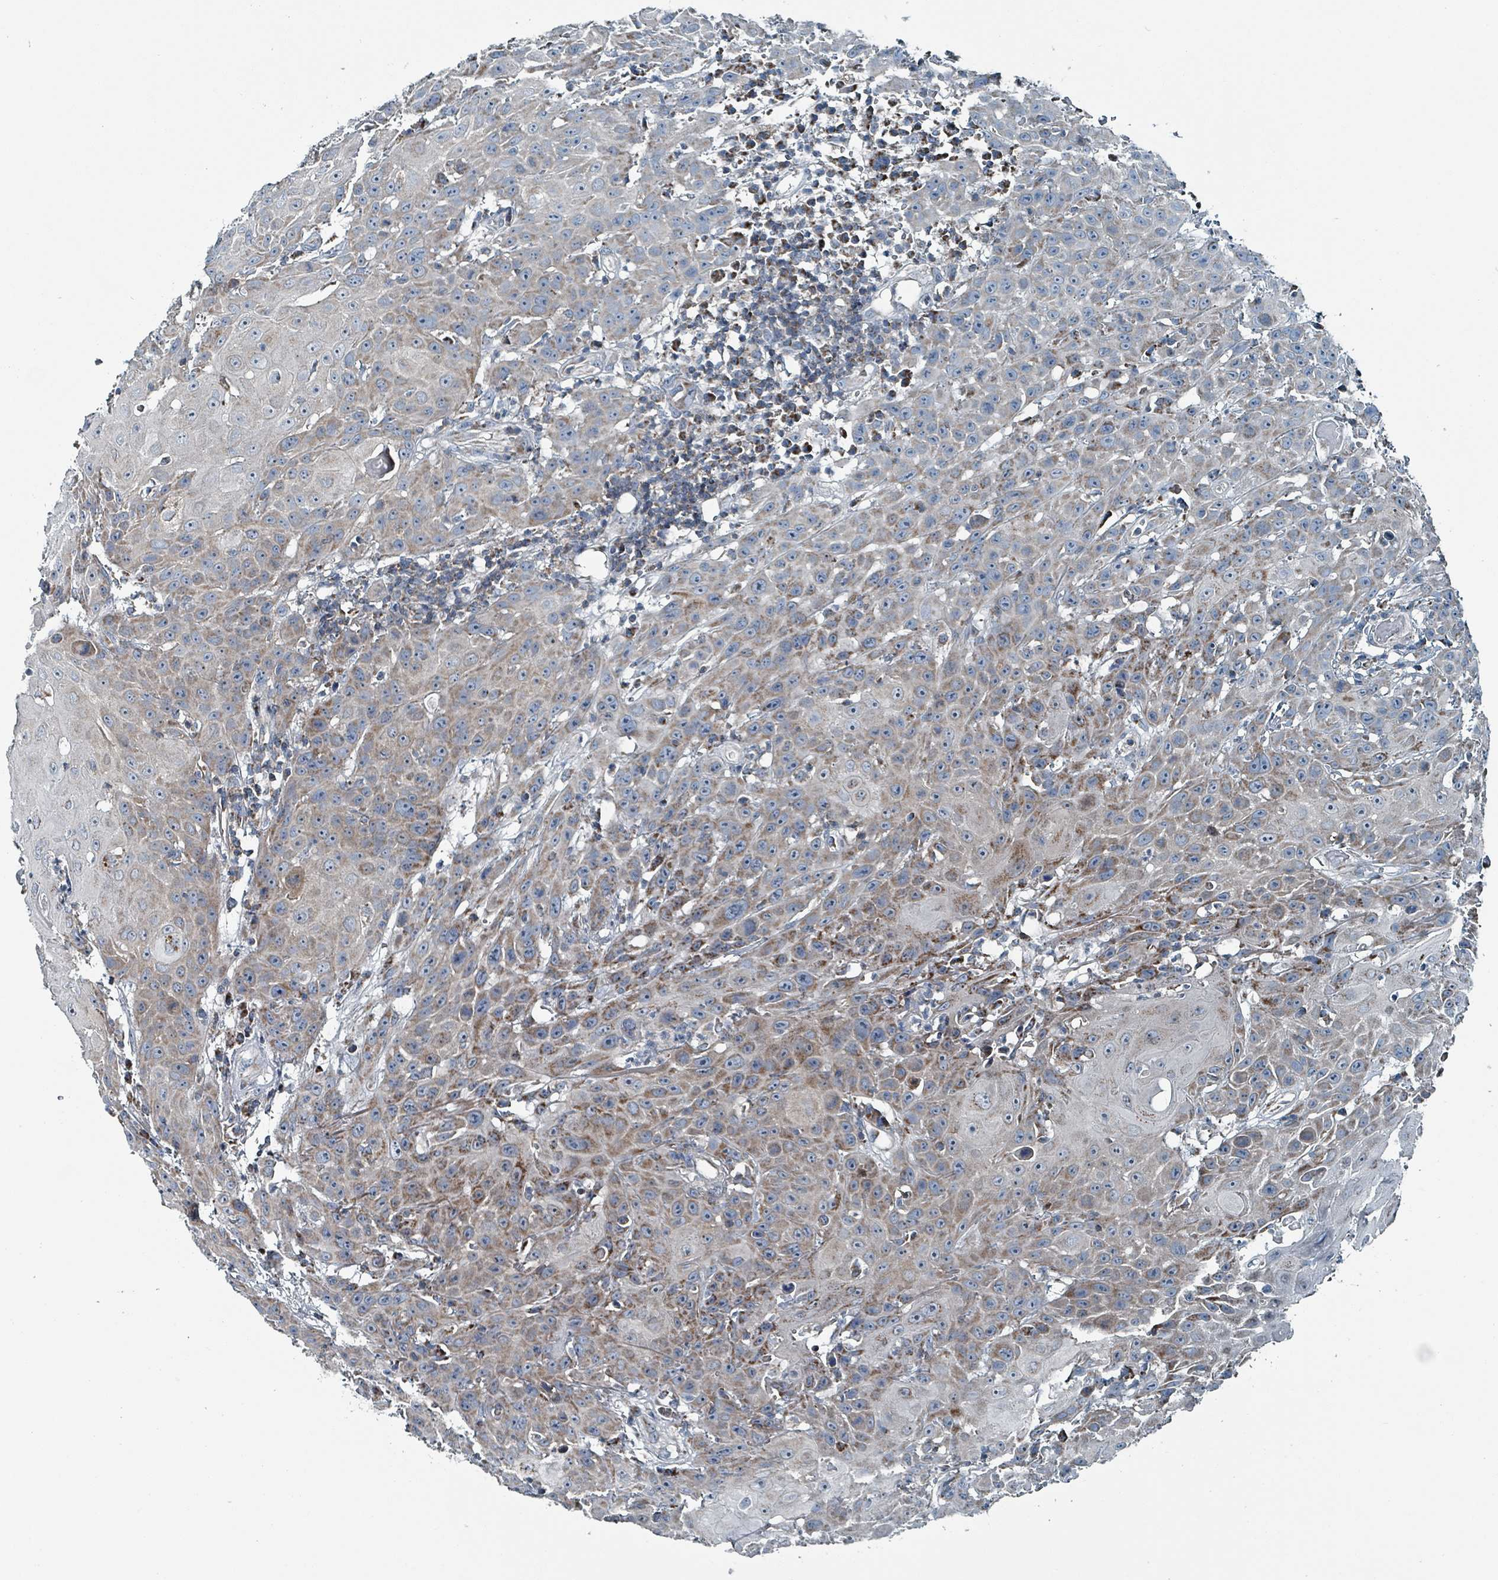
{"staining": {"intensity": "moderate", "quantity": "25%-75%", "location": "cytoplasmic/membranous"}, "tissue": "head and neck cancer", "cell_type": "Tumor cells", "image_type": "cancer", "snomed": [{"axis": "morphology", "description": "Squamous cell carcinoma, NOS"}, {"axis": "topography", "description": "Skin"}, {"axis": "topography", "description": "Head-Neck"}], "caption": "Immunohistochemical staining of human head and neck cancer (squamous cell carcinoma) exhibits moderate cytoplasmic/membranous protein staining in about 25%-75% of tumor cells. Nuclei are stained in blue.", "gene": "ABHD18", "patient": {"sex": "male", "age": 80}}